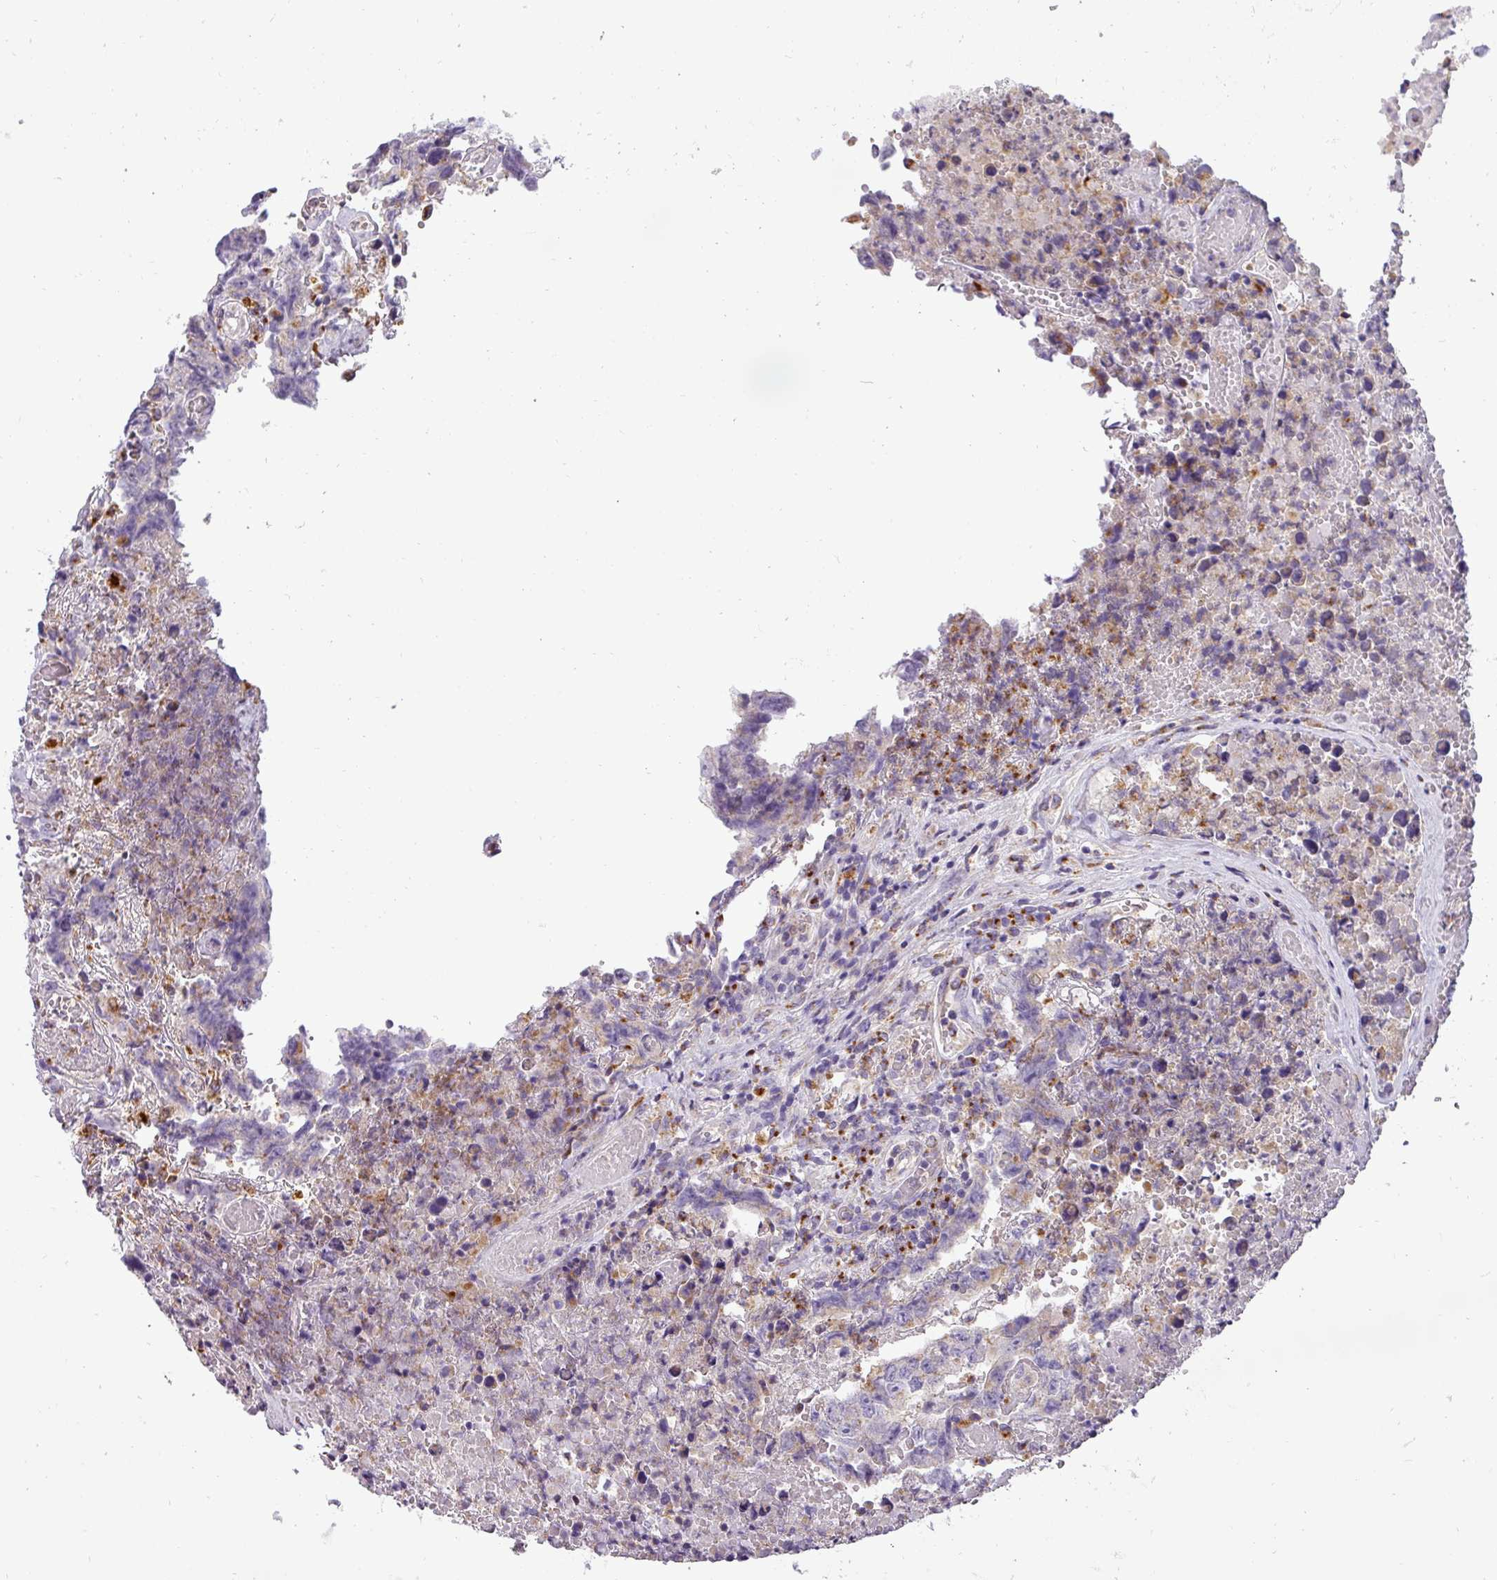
{"staining": {"intensity": "moderate", "quantity": "25%-75%", "location": "cytoplasmic/membranous"}, "tissue": "testis cancer", "cell_type": "Tumor cells", "image_type": "cancer", "snomed": [{"axis": "morphology", "description": "Normal tissue, NOS"}, {"axis": "morphology", "description": "Carcinoma, Embryonal, NOS"}, {"axis": "topography", "description": "Testis"}, {"axis": "topography", "description": "Epididymis"}], "caption": "Brown immunohistochemical staining in testis cancer shows moderate cytoplasmic/membranous positivity in about 25%-75% of tumor cells.", "gene": "ATP6V1D", "patient": {"sex": "male", "age": 25}}